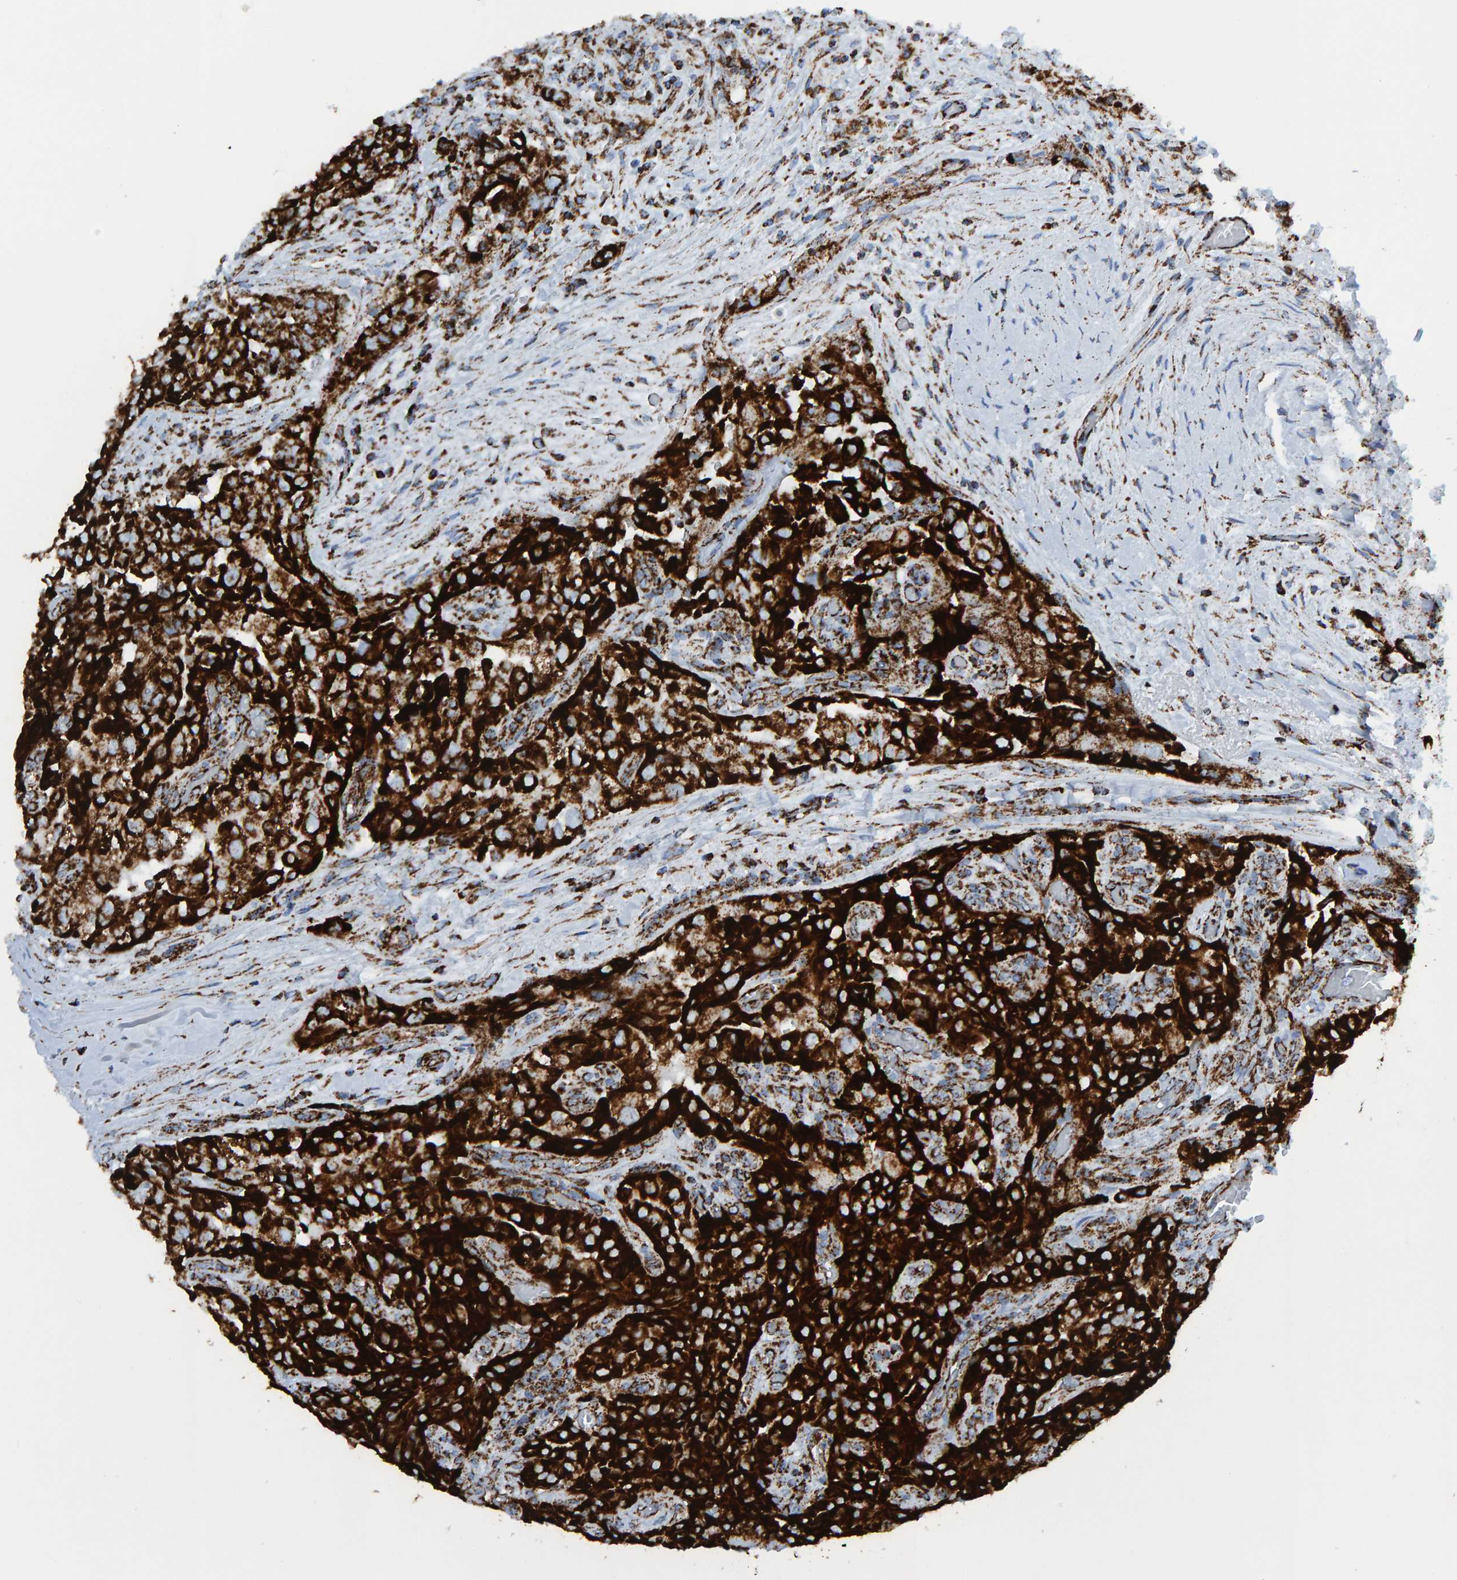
{"staining": {"intensity": "strong", "quantity": ">75%", "location": "cytoplasmic/membranous"}, "tissue": "thyroid cancer", "cell_type": "Tumor cells", "image_type": "cancer", "snomed": [{"axis": "morphology", "description": "Papillary adenocarcinoma, NOS"}, {"axis": "topography", "description": "Thyroid gland"}], "caption": "IHC (DAB (3,3'-diaminobenzidine)) staining of thyroid papillary adenocarcinoma displays strong cytoplasmic/membranous protein positivity in about >75% of tumor cells. (Brightfield microscopy of DAB IHC at high magnification).", "gene": "ENSG00000262660", "patient": {"sex": "female", "age": 59}}